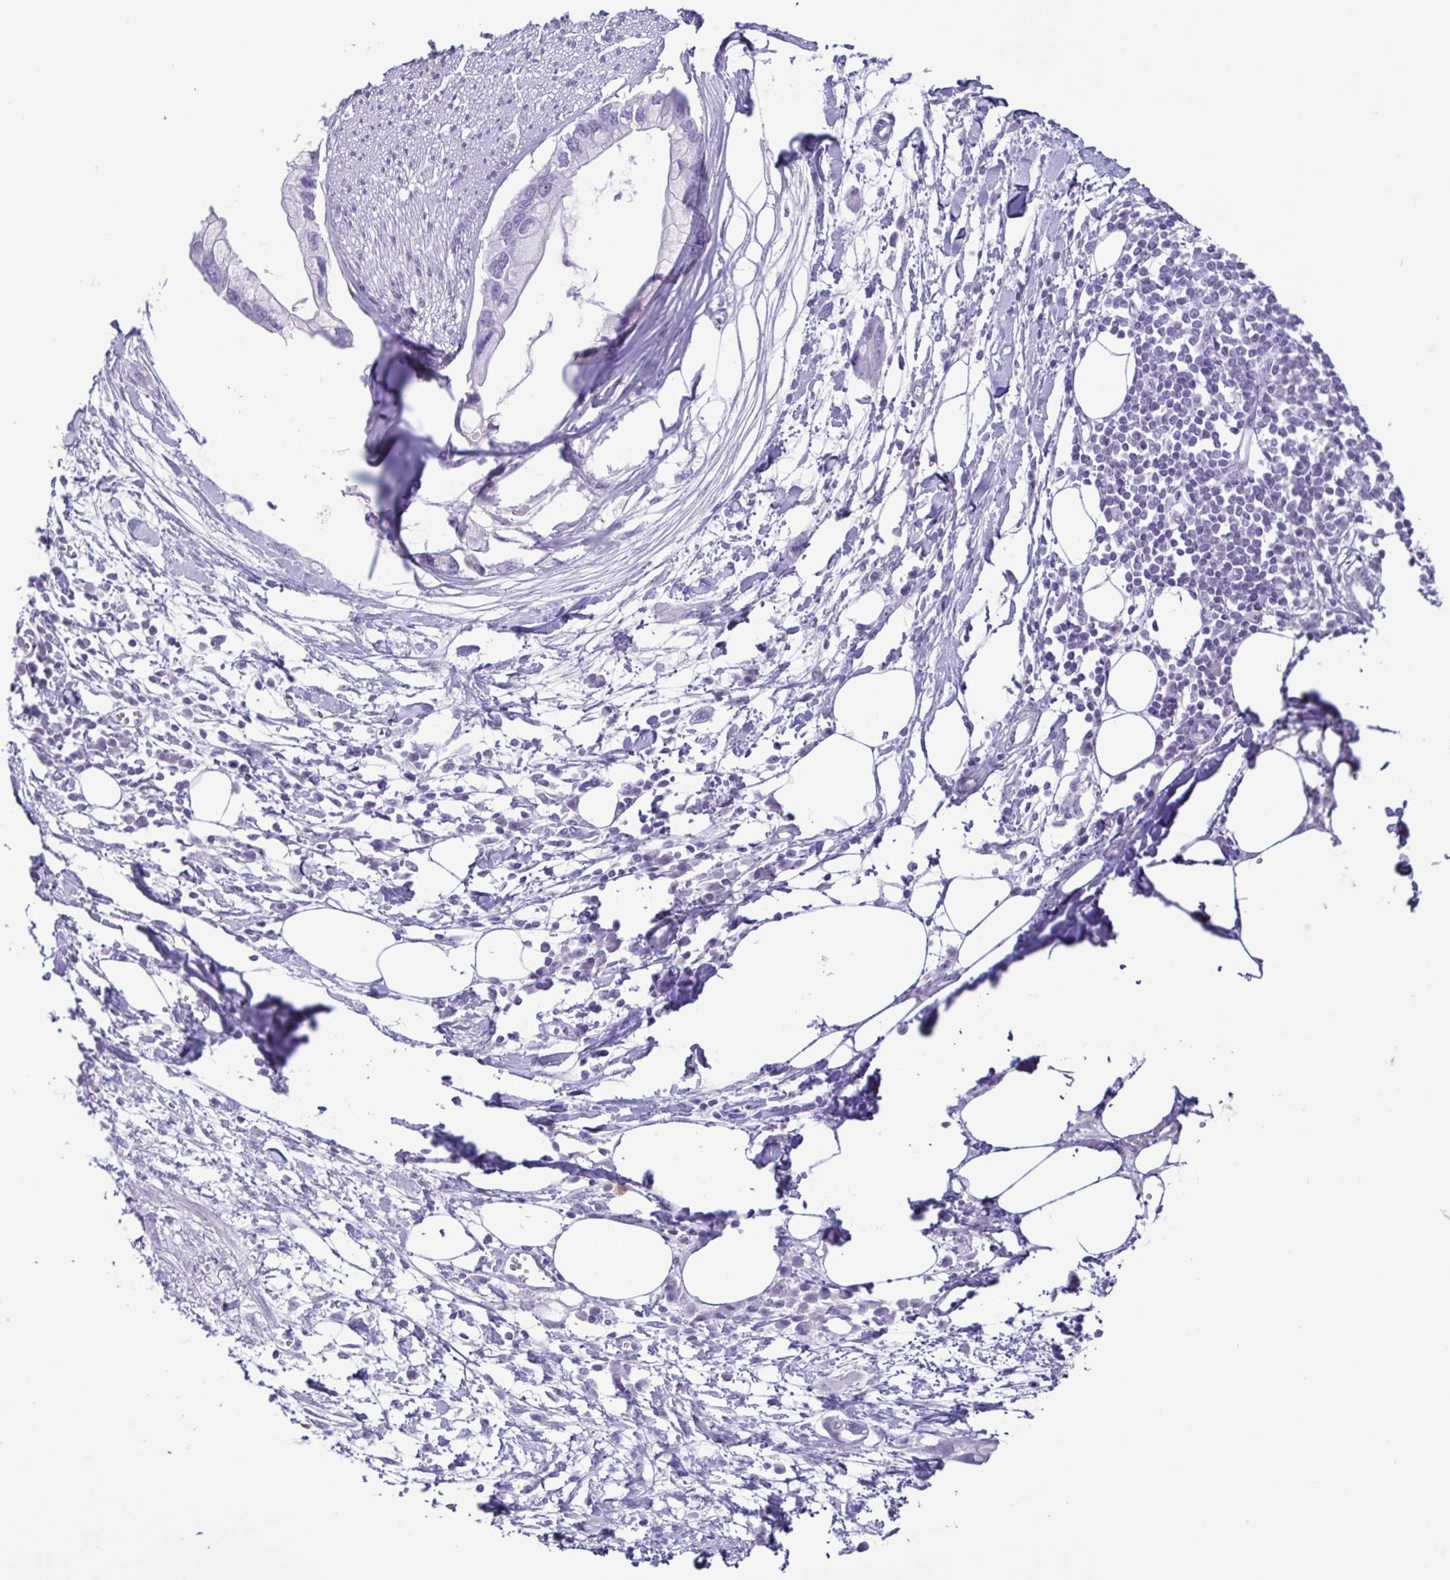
{"staining": {"intensity": "negative", "quantity": "none", "location": "none"}, "tissue": "pancreatic cancer", "cell_type": "Tumor cells", "image_type": "cancer", "snomed": [{"axis": "morphology", "description": "Adenocarcinoma, NOS"}, {"axis": "topography", "description": "Pancreas"}], "caption": "Protein analysis of pancreatic cancer (adenocarcinoma) shows no significant expression in tumor cells.", "gene": "SPATA16", "patient": {"sex": "female", "age": 73}}